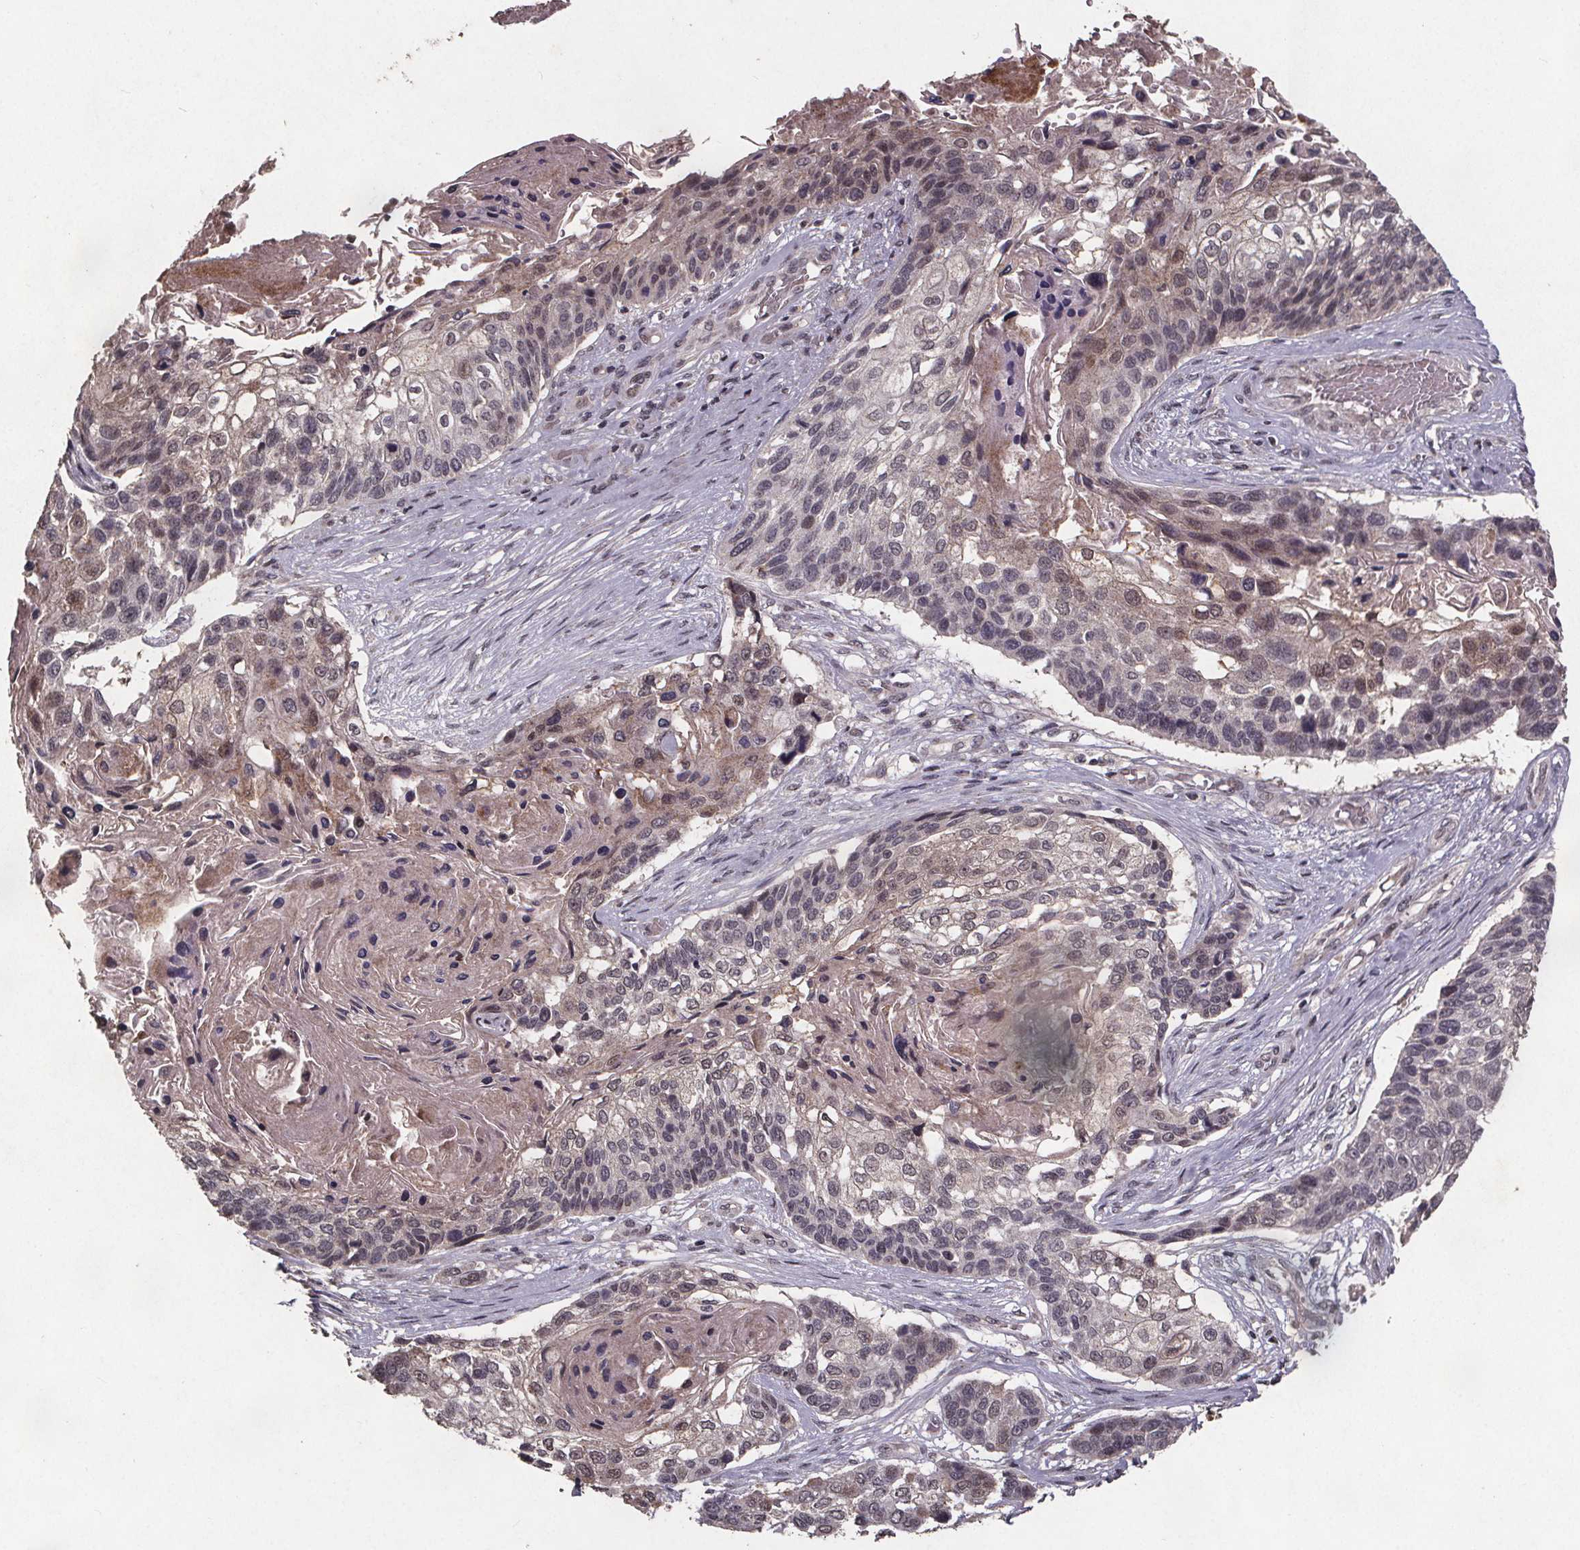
{"staining": {"intensity": "negative", "quantity": "none", "location": "none"}, "tissue": "lung cancer", "cell_type": "Tumor cells", "image_type": "cancer", "snomed": [{"axis": "morphology", "description": "Squamous cell carcinoma, NOS"}, {"axis": "topography", "description": "Lung"}], "caption": "Tumor cells are negative for brown protein staining in lung cancer.", "gene": "GPX3", "patient": {"sex": "male", "age": 69}}